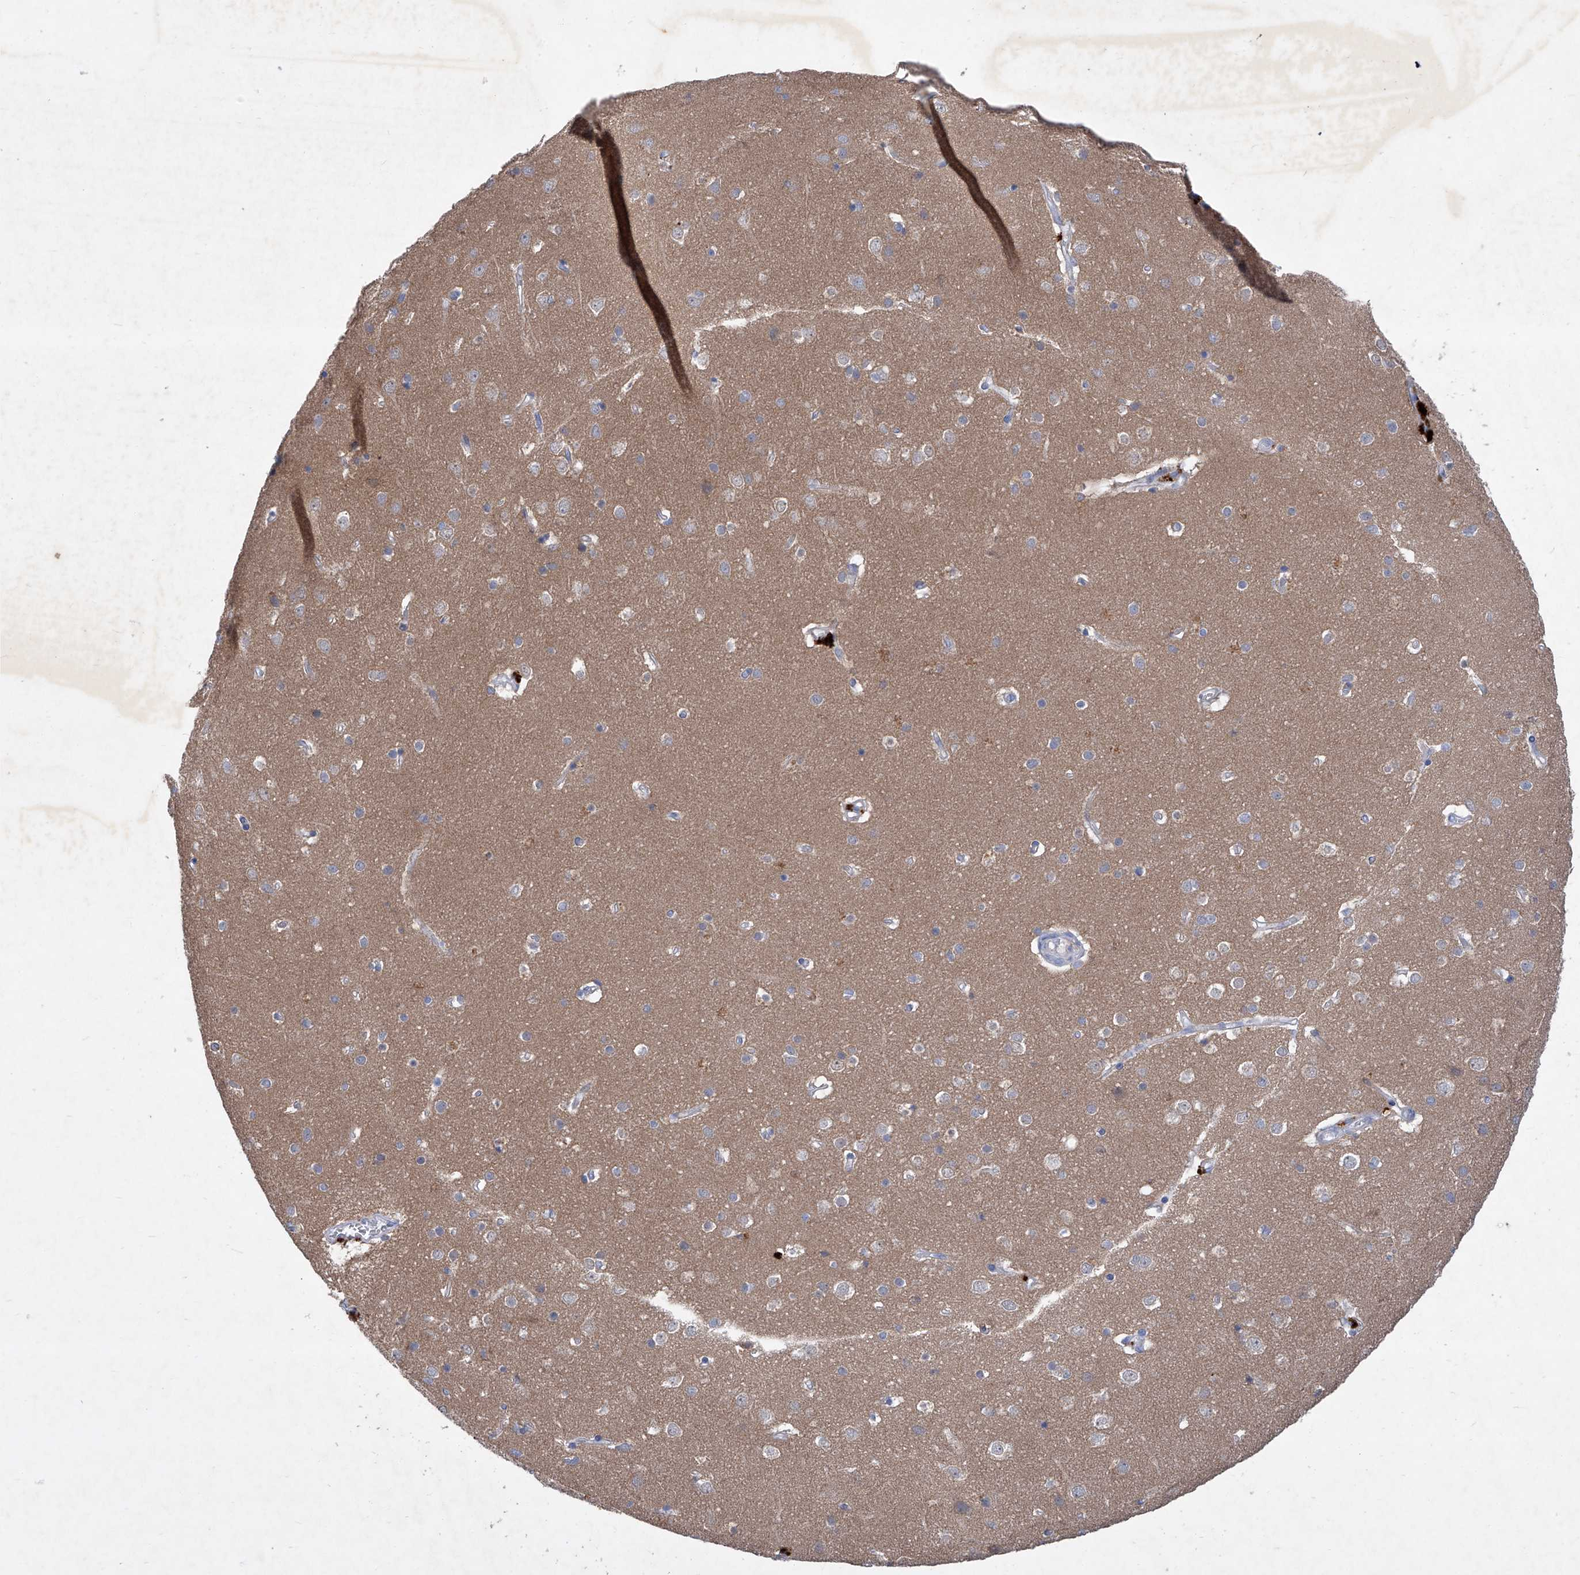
{"staining": {"intensity": "negative", "quantity": "none", "location": "none"}, "tissue": "cerebral cortex", "cell_type": "Endothelial cells", "image_type": "normal", "snomed": [{"axis": "morphology", "description": "Normal tissue, NOS"}, {"axis": "topography", "description": "Cerebral cortex"}], "caption": "IHC of normal human cerebral cortex reveals no expression in endothelial cells. Nuclei are stained in blue.", "gene": "SBK2", "patient": {"sex": "male", "age": 54}}